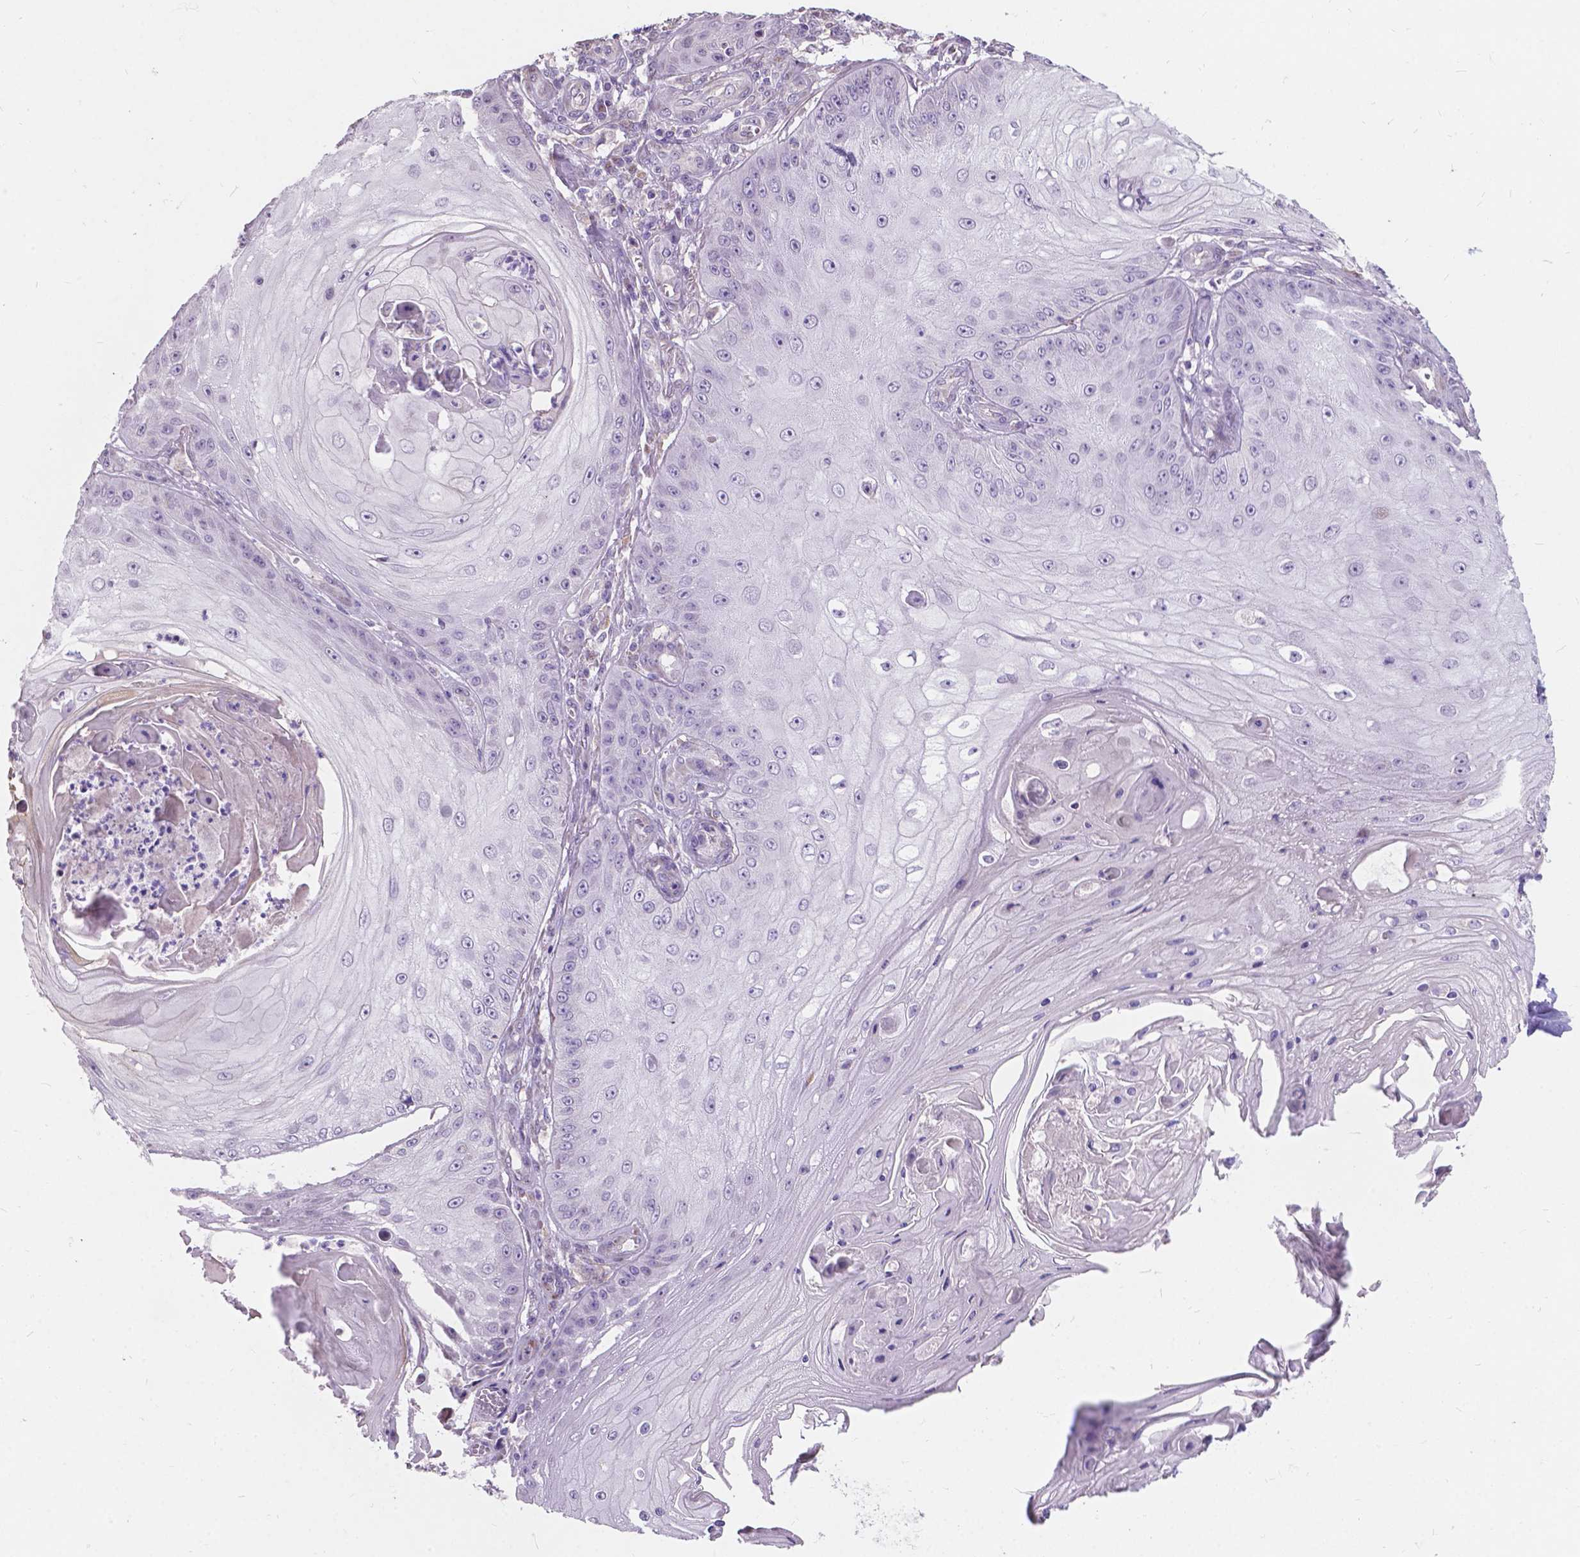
{"staining": {"intensity": "negative", "quantity": "none", "location": "none"}, "tissue": "skin cancer", "cell_type": "Tumor cells", "image_type": "cancer", "snomed": [{"axis": "morphology", "description": "Squamous cell carcinoma, NOS"}, {"axis": "topography", "description": "Skin"}], "caption": "The image exhibits no staining of tumor cells in skin squamous cell carcinoma. Nuclei are stained in blue.", "gene": "MYH14", "patient": {"sex": "male", "age": 70}}